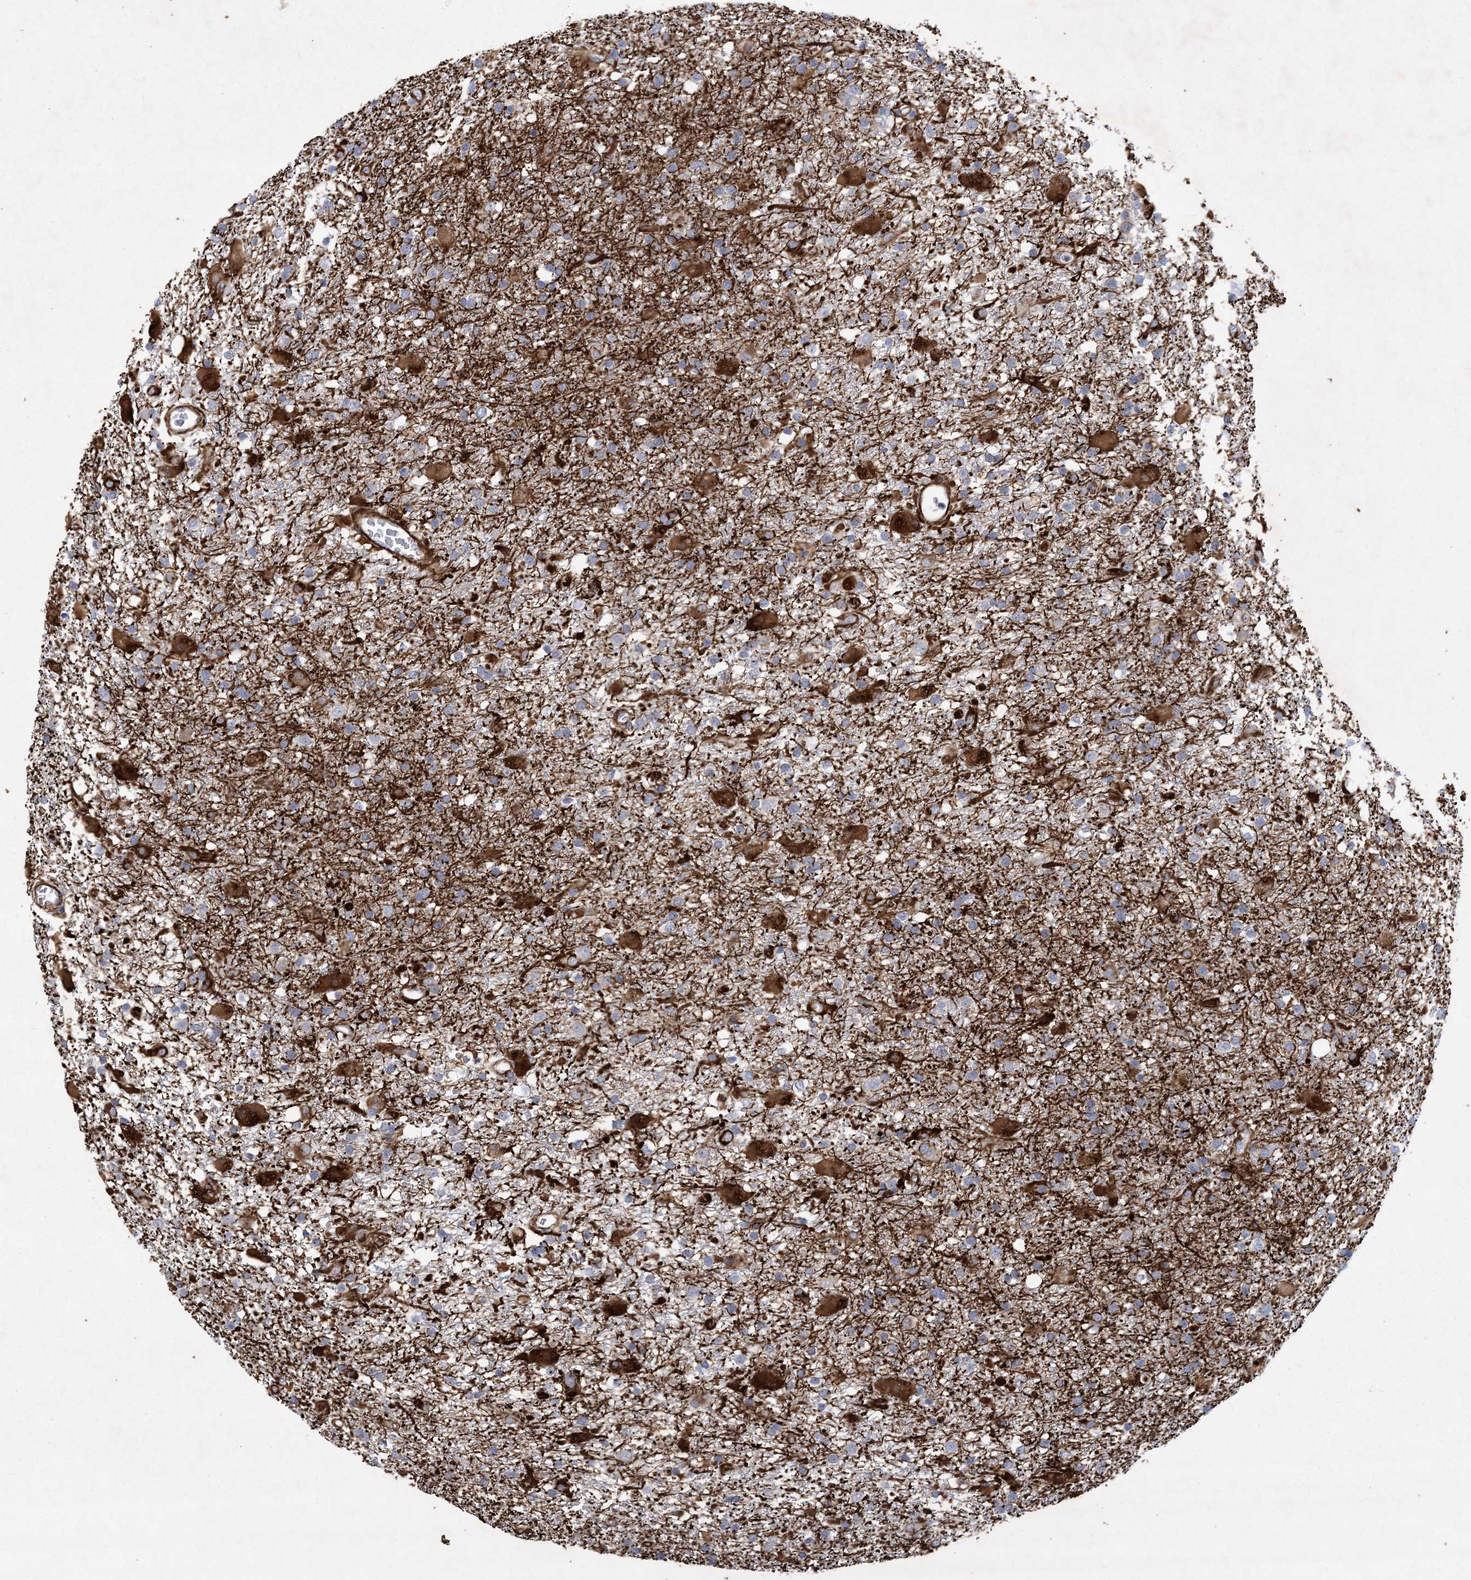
{"staining": {"intensity": "negative", "quantity": "none", "location": "none"}, "tissue": "glioma", "cell_type": "Tumor cells", "image_type": "cancer", "snomed": [{"axis": "morphology", "description": "Glioma, malignant, Low grade"}, {"axis": "topography", "description": "Brain"}], "caption": "Glioma stained for a protein using IHC reveals no expression tumor cells.", "gene": "ARSJ", "patient": {"sex": "male", "age": 65}}